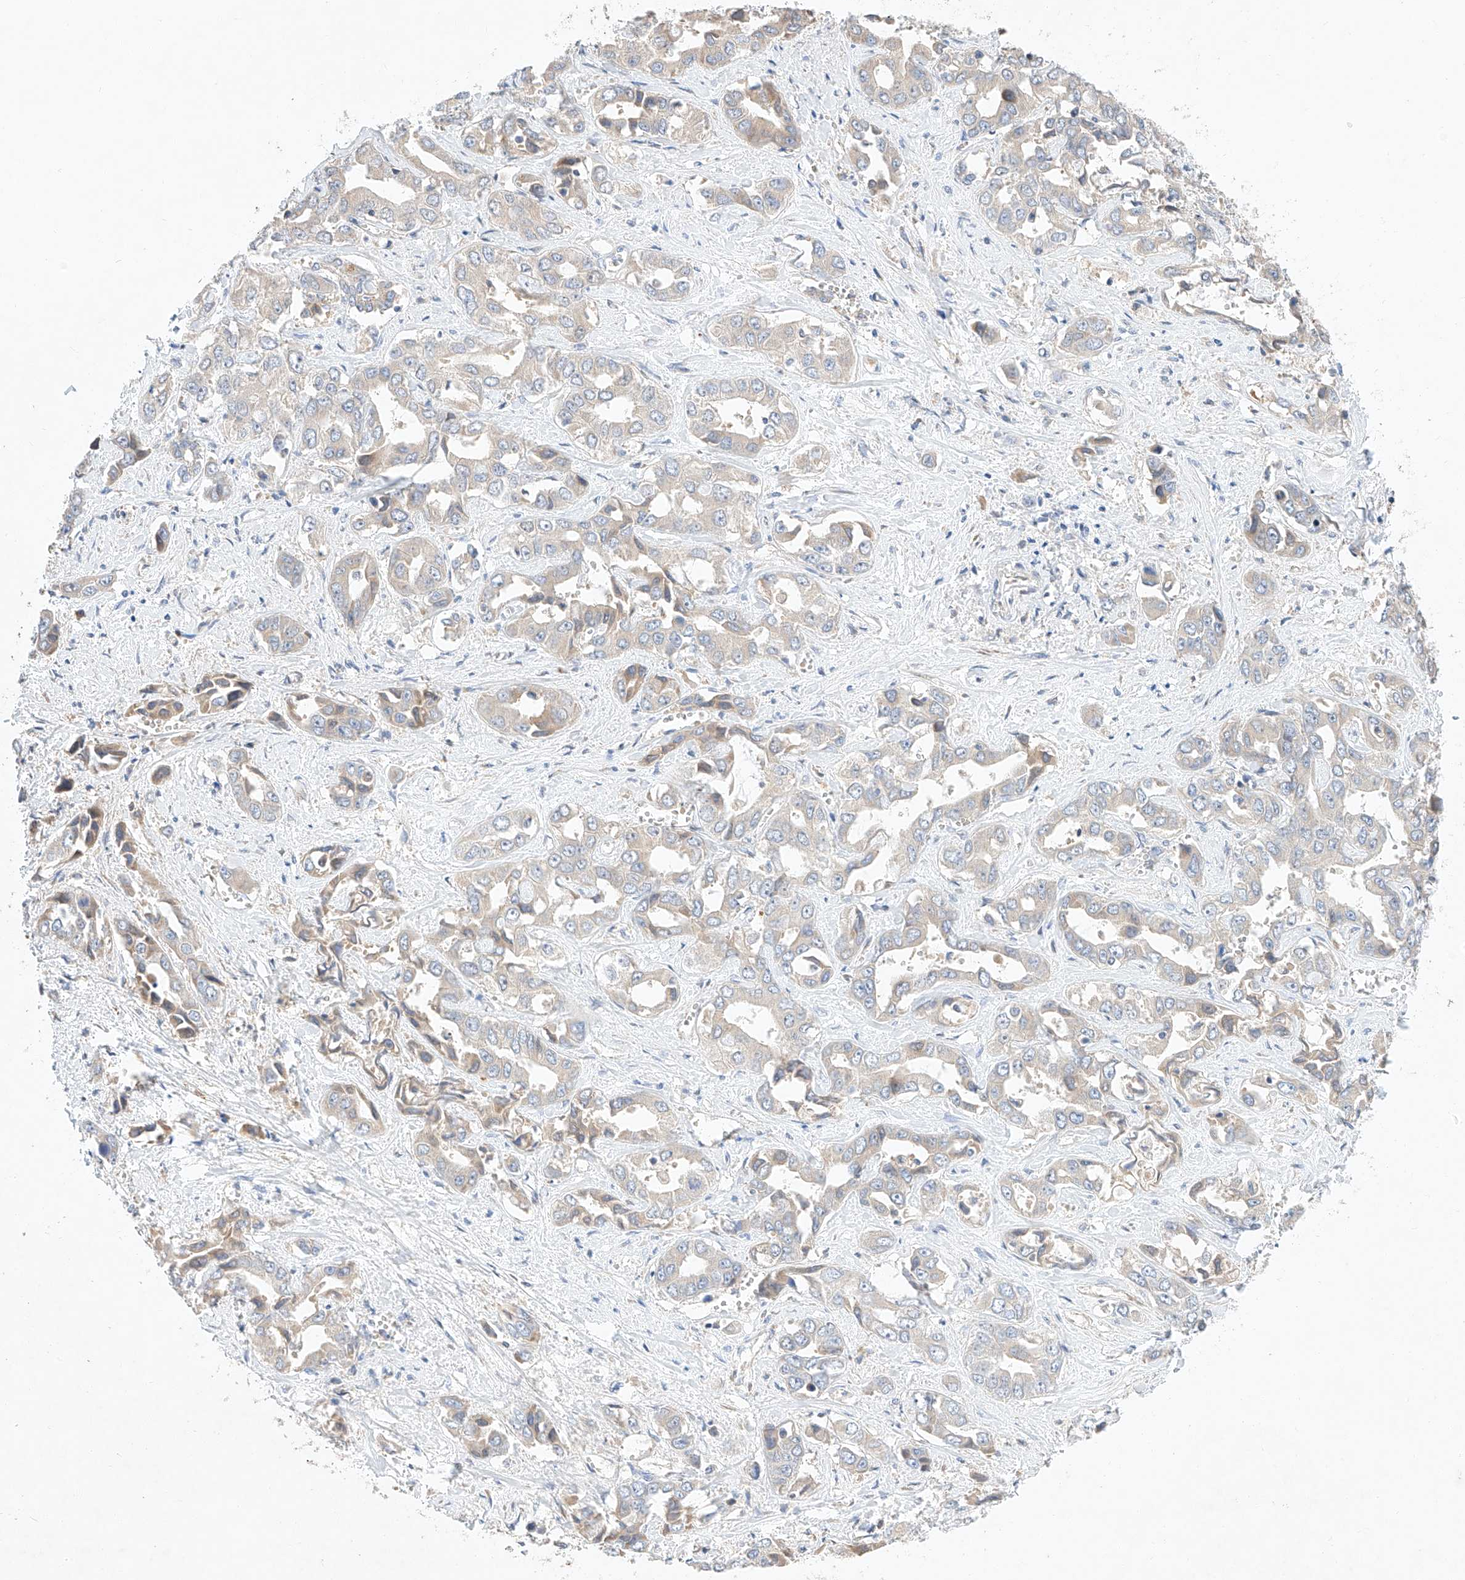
{"staining": {"intensity": "weak", "quantity": "<25%", "location": "cytoplasmic/membranous"}, "tissue": "liver cancer", "cell_type": "Tumor cells", "image_type": "cancer", "snomed": [{"axis": "morphology", "description": "Cholangiocarcinoma"}, {"axis": "topography", "description": "Liver"}], "caption": "Tumor cells are negative for protein expression in human liver cancer.", "gene": "C6orf118", "patient": {"sex": "female", "age": 52}}